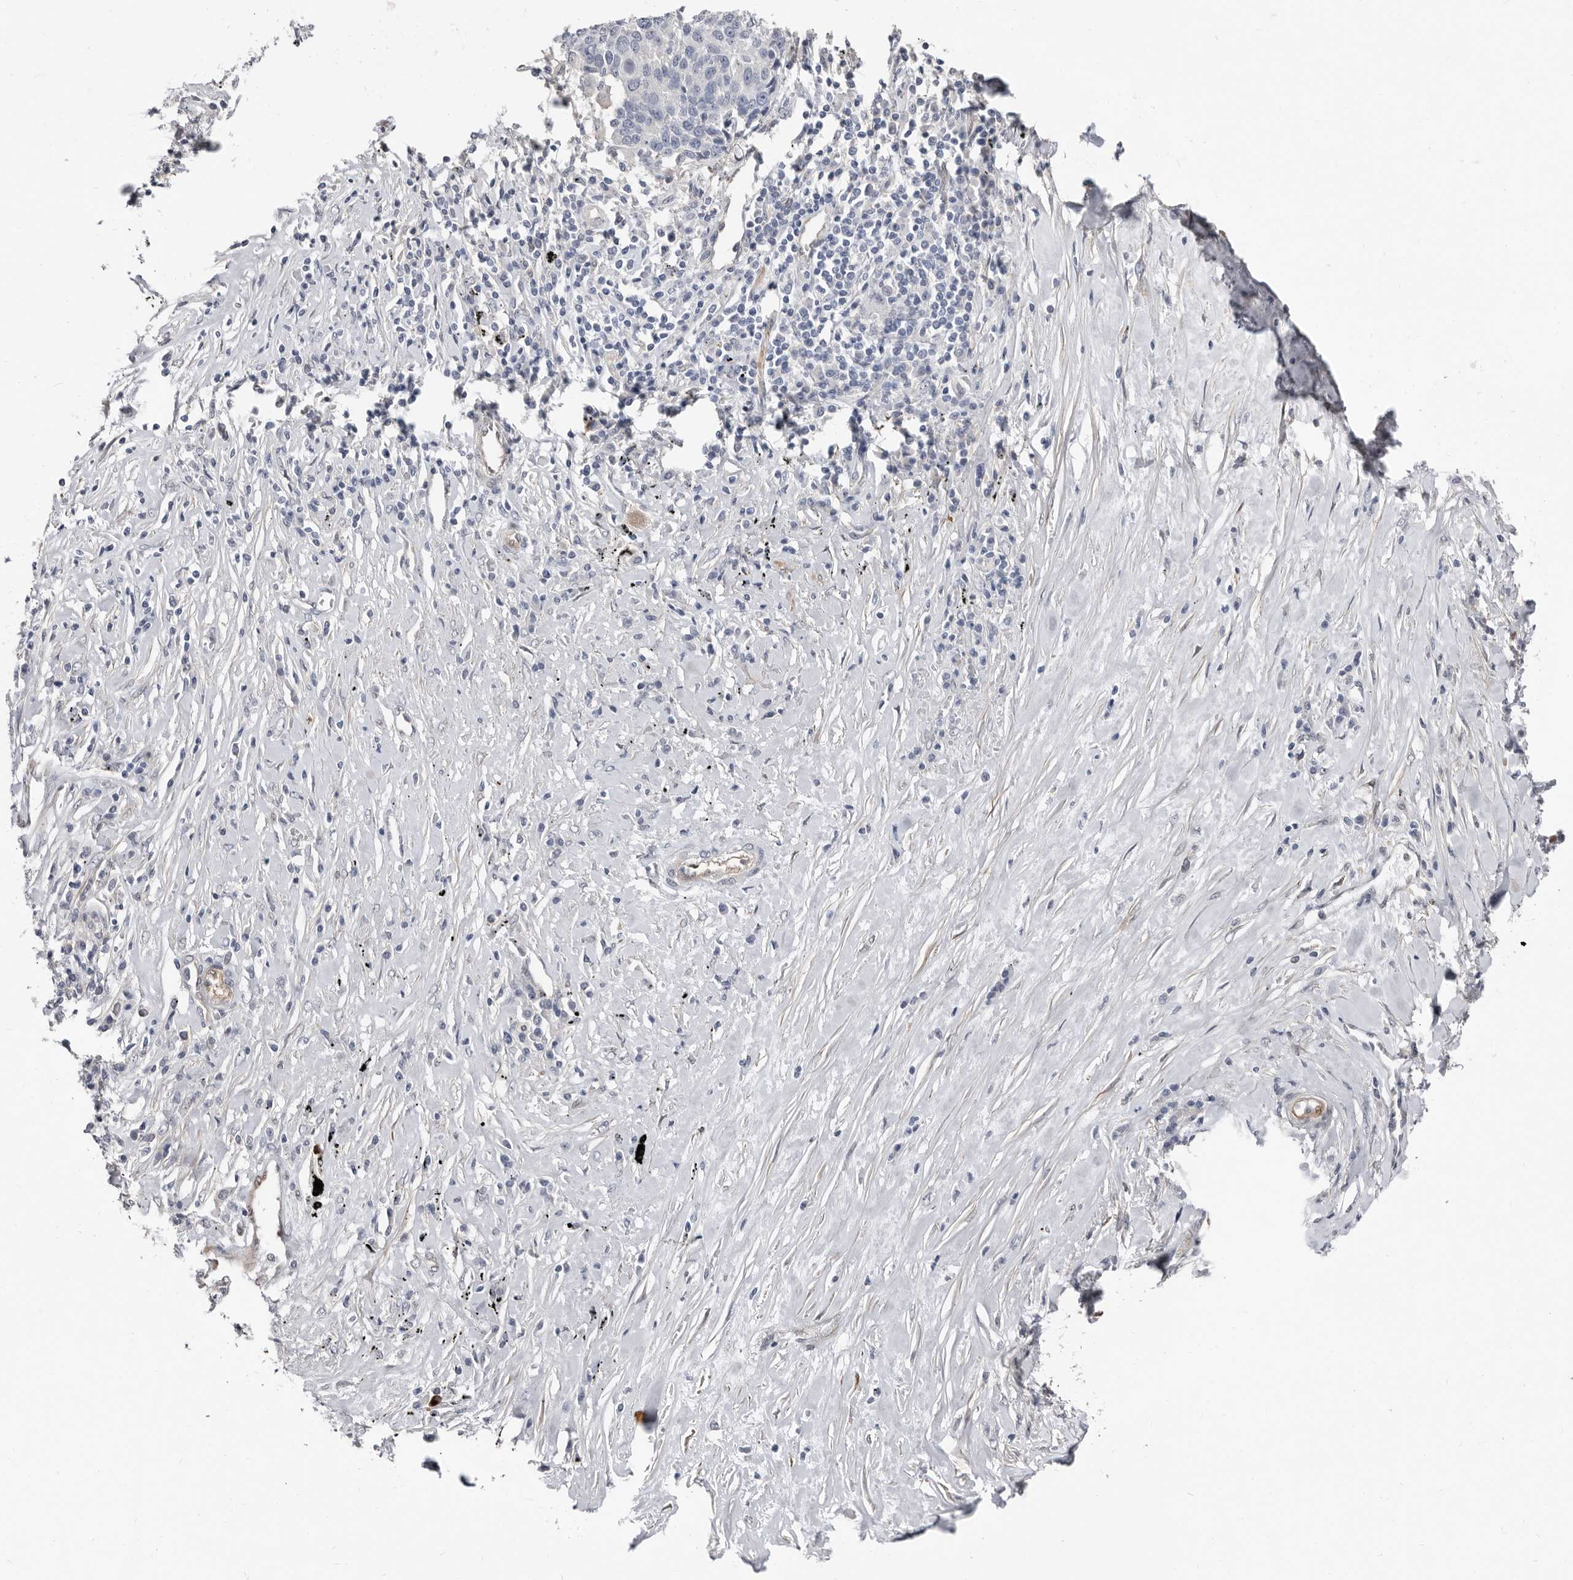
{"staining": {"intensity": "negative", "quantity": "none", "location": "none"}, "tissue": "lung cancer", "cell_type": "Tumor cells", "image_type": "cancer", "snomed": [{"axis": "morphology", "description": "Squamous cell carcinoma, NOS"}, {"axis": "topography", "description": "Lung"}], "caption": "Tumor cells show no significant positivity in lung squamous cell carcinoma.", "gene": "ASRGL1", "patient": {"sex": "male", "age": 66}}